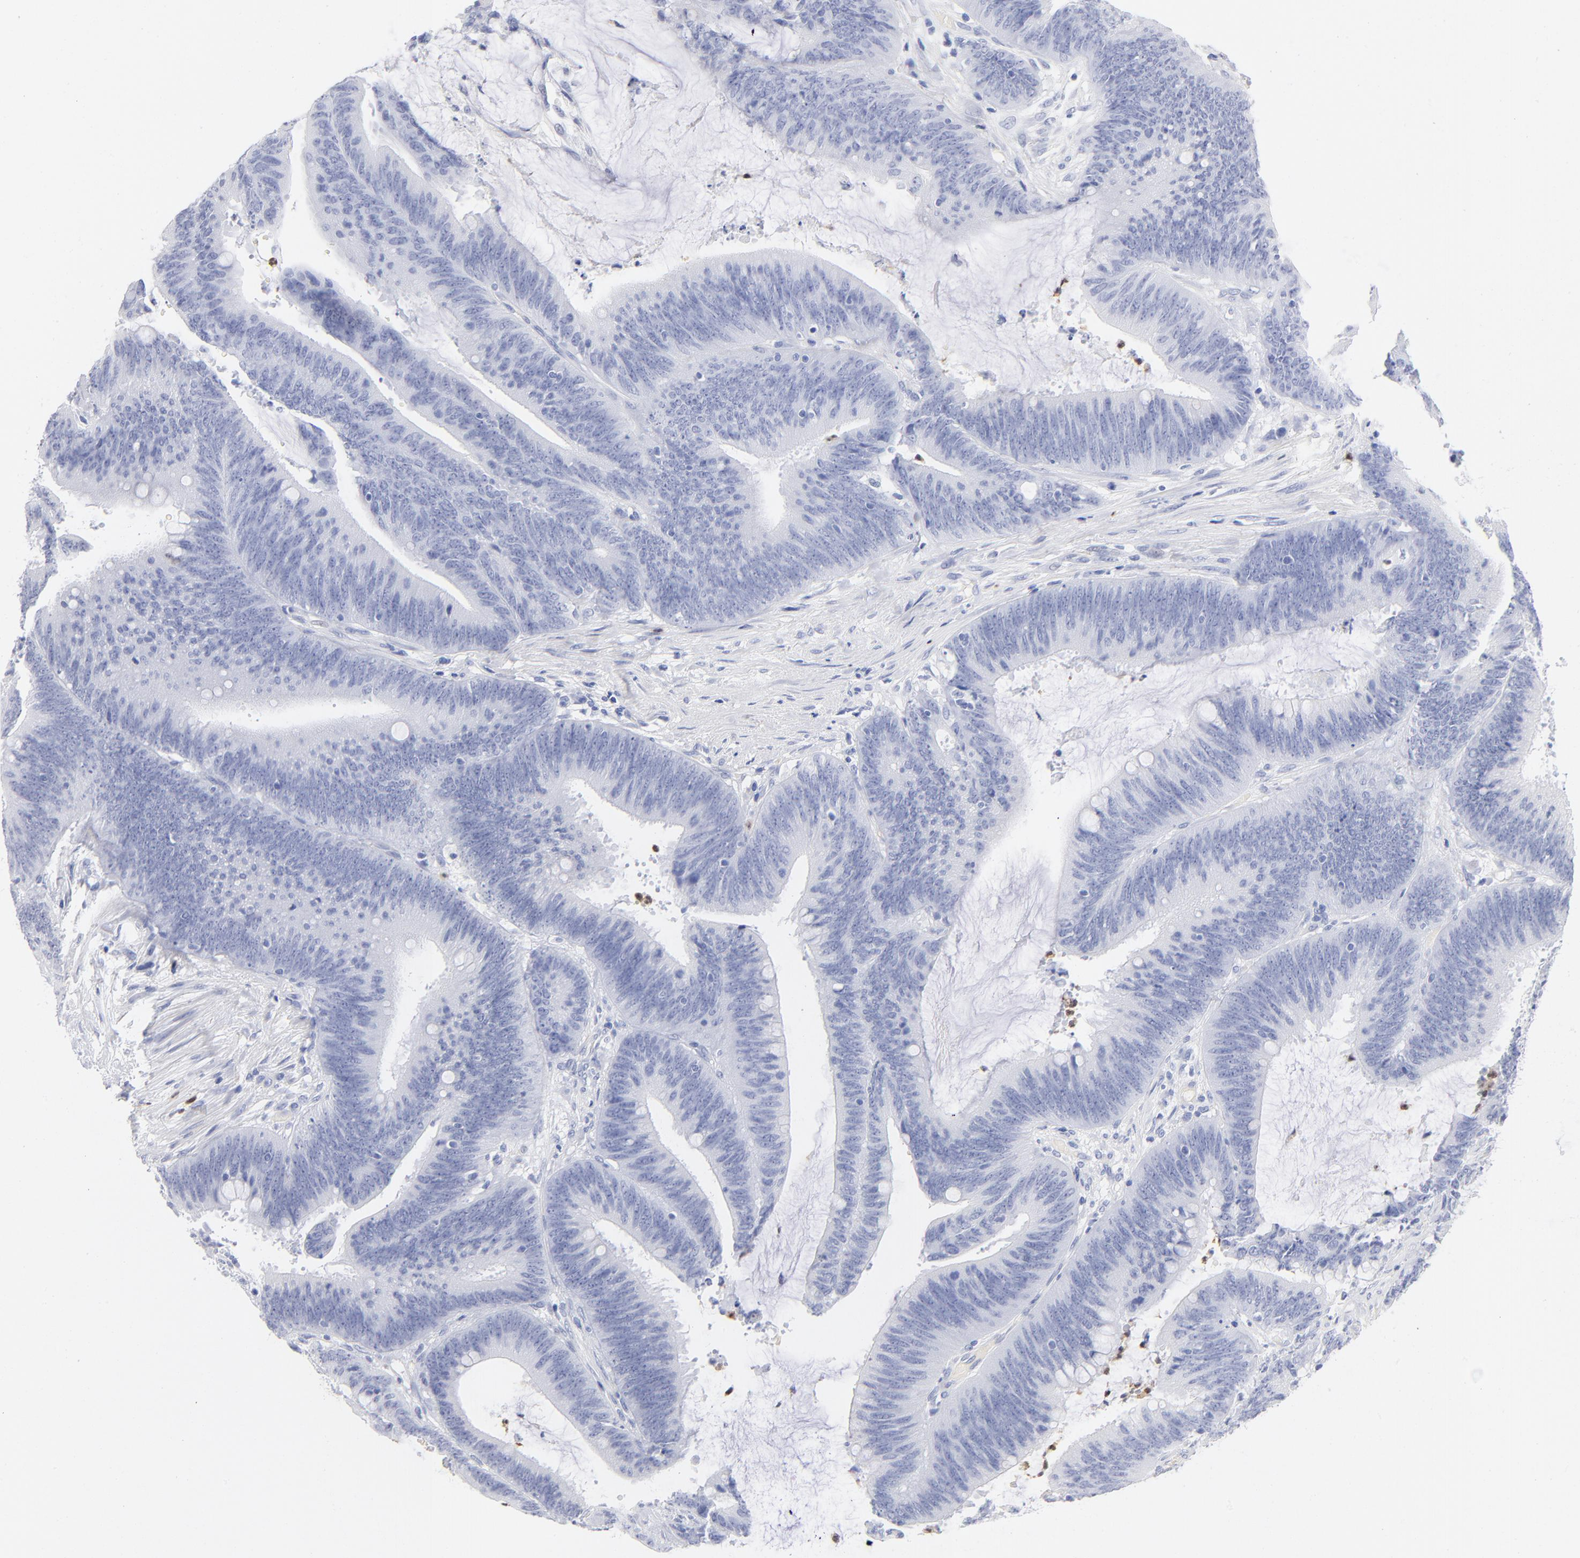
{"staining": {"intensity": "negative", "quantity": "none", "location": "none"}, "tissue": "colorectal cancer", "cell_type": "Tumor cells", "image_type": "cancer", "snomed": [{"axis": "morphology", "description": "Adenocarcinoma, NOS"}, {"axis": "topography", "description": "Rectum"}], "caption": "High power microscopy micrograph of an immunohistochemistry (IHC) image of colorectal cancer, revealing no significant staining in tumor cells.", "gene": "ARG1", "patient": {"sex": "female", "age": 66}}